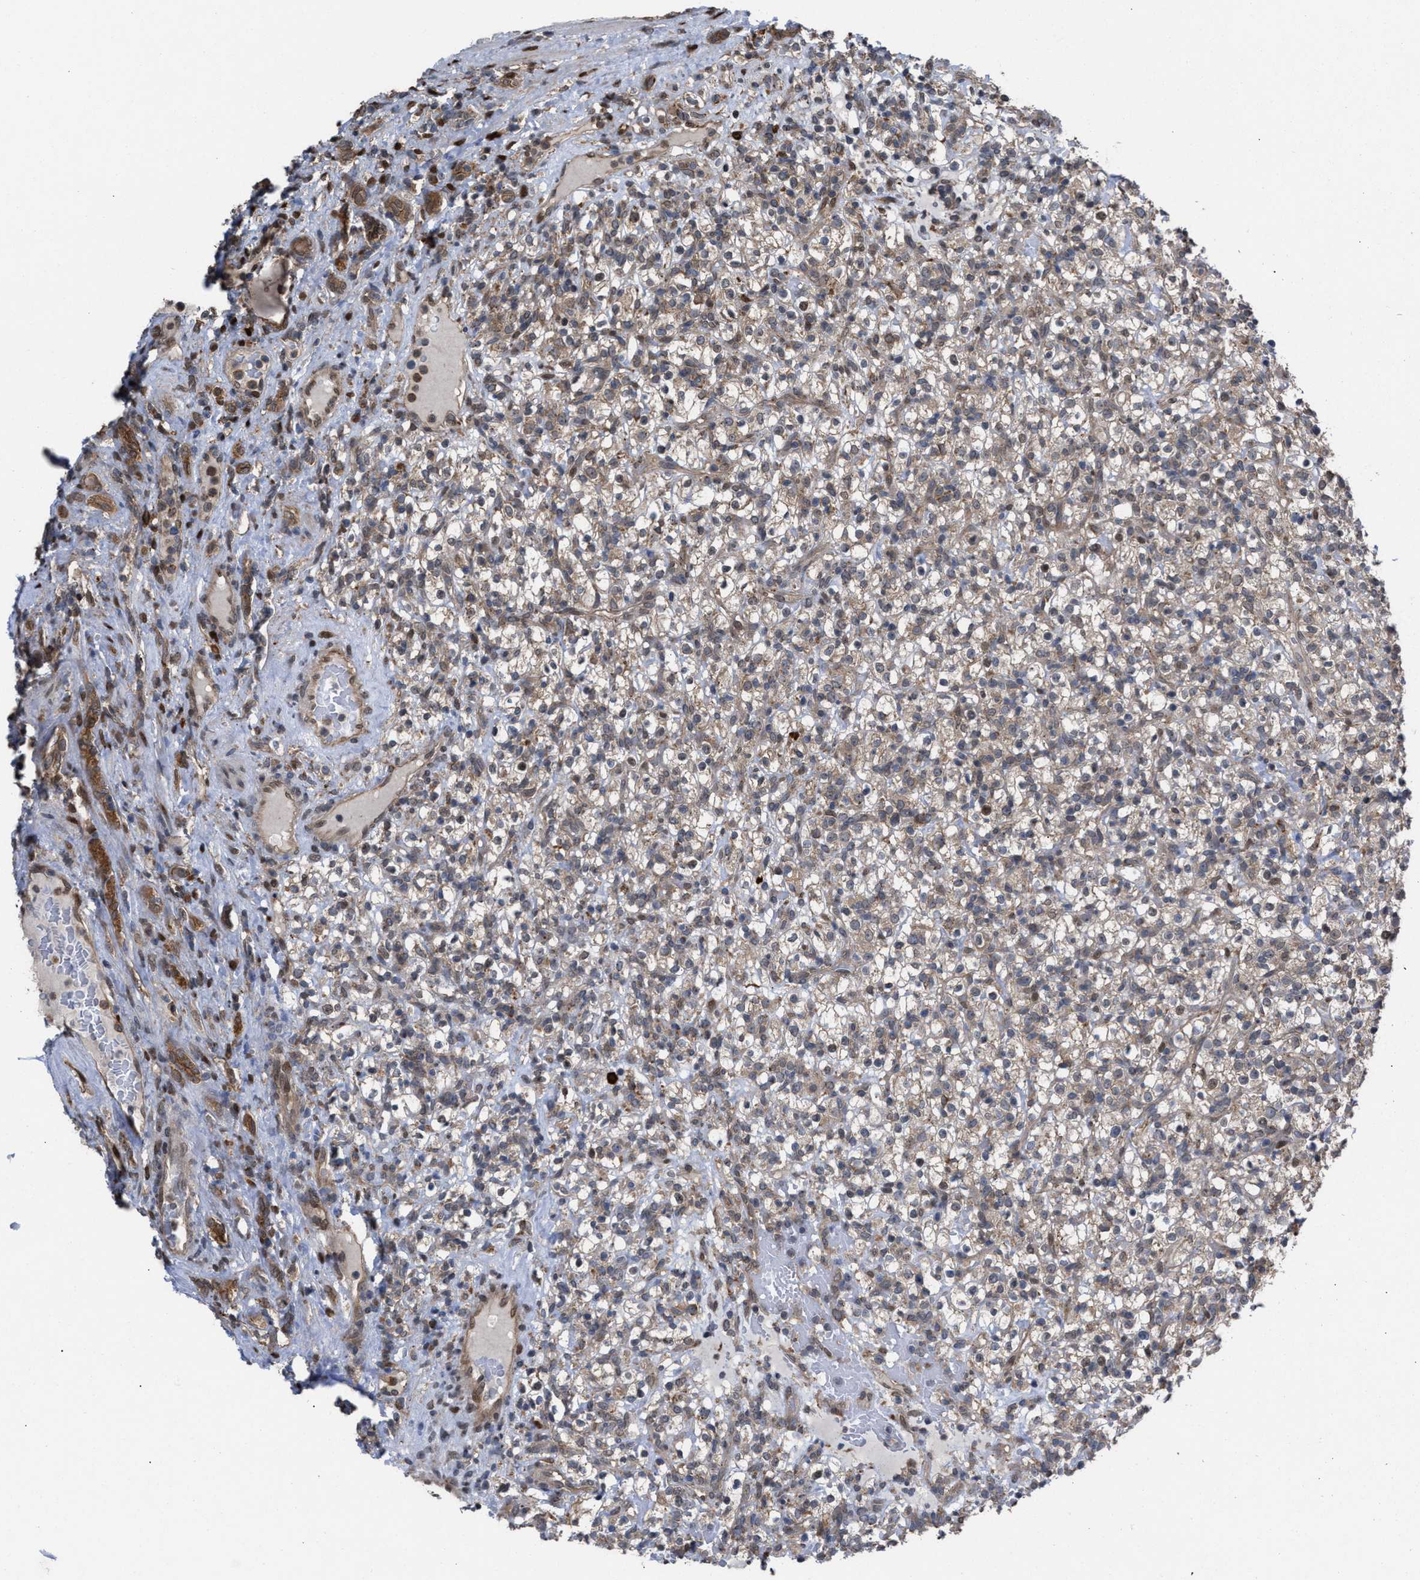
{"staining": {"intensity": "weak", "quantity": ">75%", "location": "cytoplasmic/membranous"}, "tissue": "renal cancer", "cell_type": "Tumor cells", "image_type": "cancer", "snomed": [{"axis": "morphology", "description": "Normal tissue, NOS"}, {"axis": "morphology", "description": "Adenocarcinoma, NOS"}, {"axis": "topography", "description": "Kidney"}], "caption": "Human renal cancer stained with a protein marker shows weak staining in tumor cells.", "gene": "TP53BP2", "patient": {"sex": "female", "age": 72}}